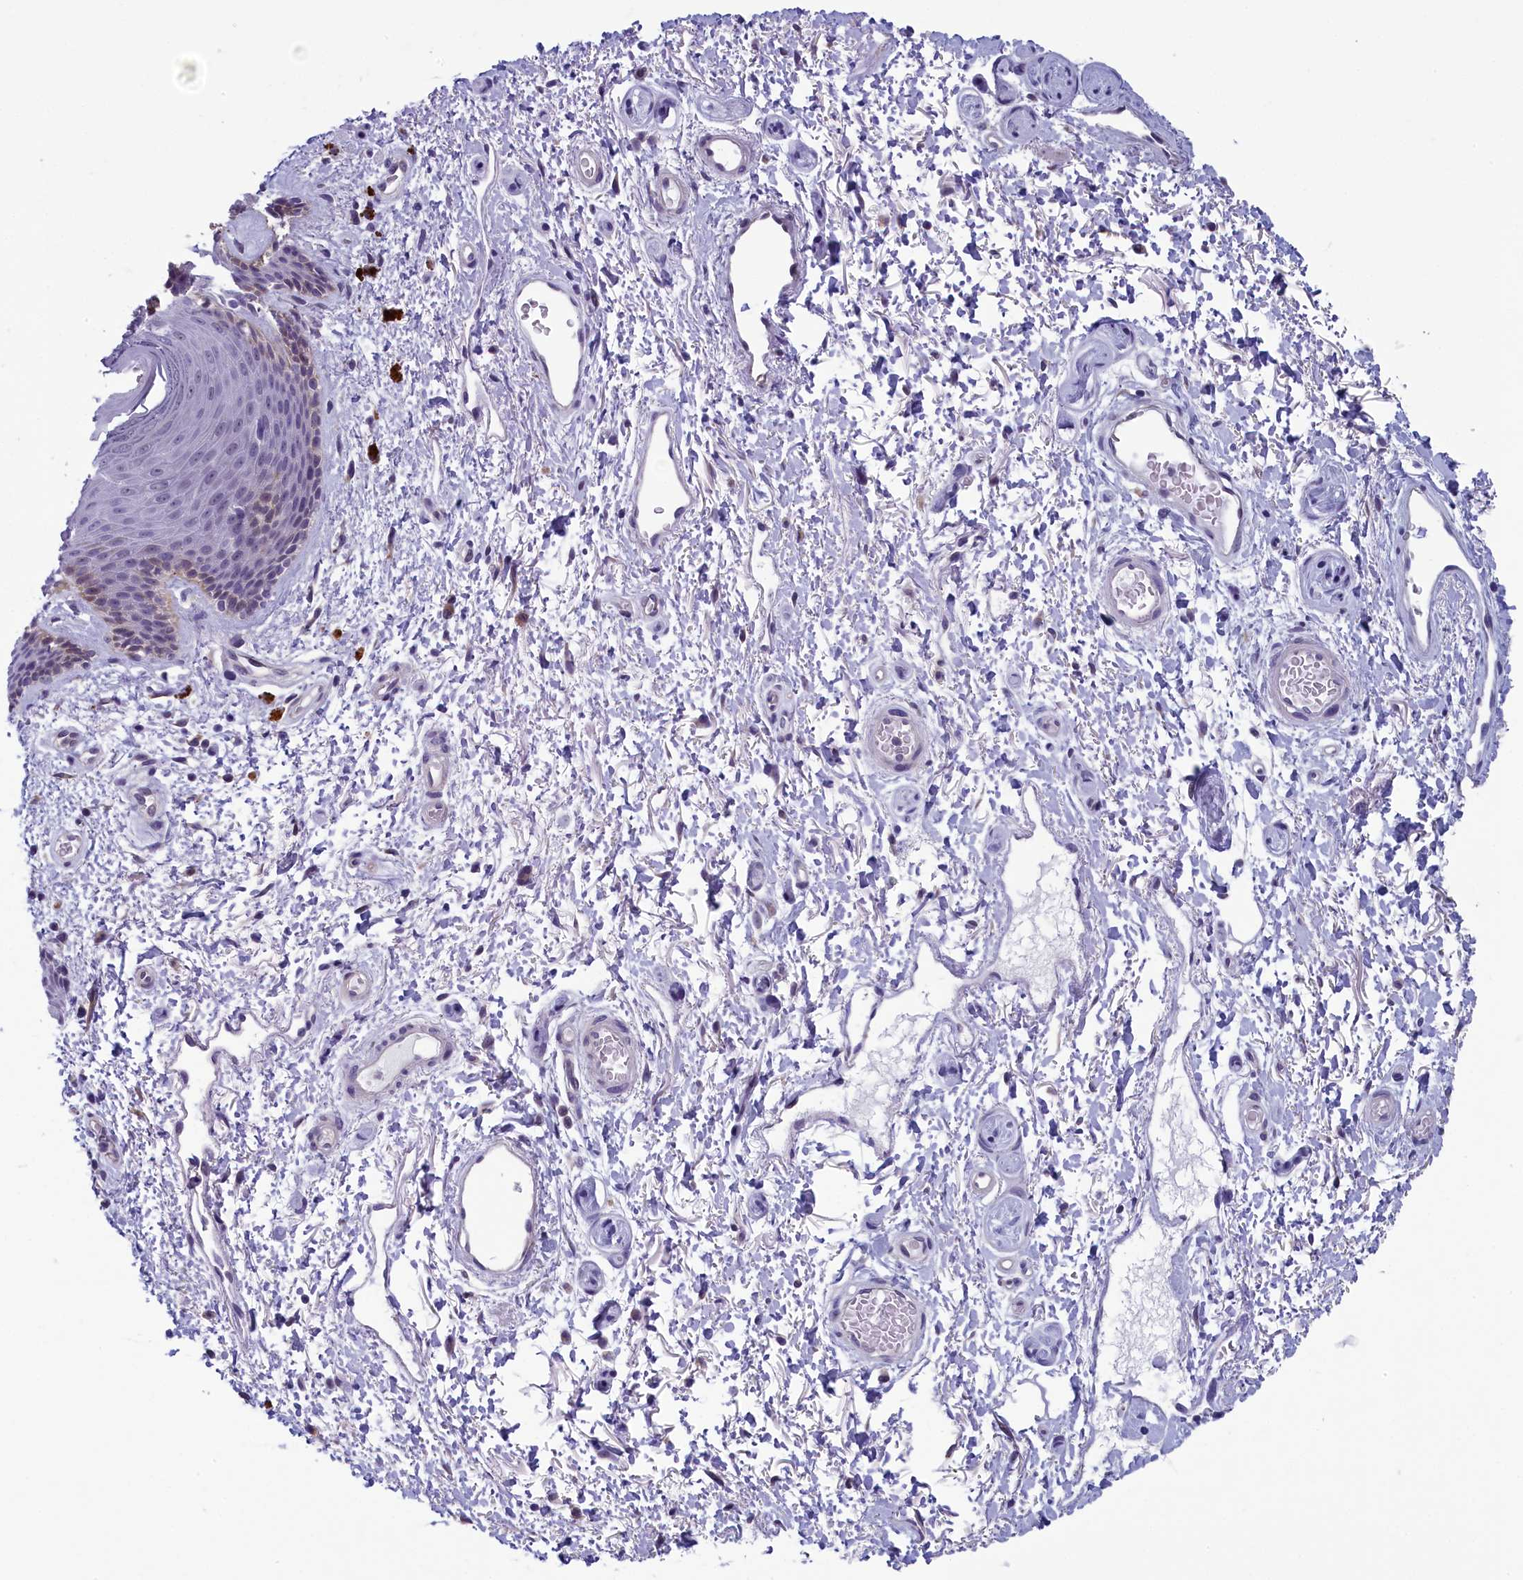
{"staining": {"intensity": "weak", "quantity": "<25%", "location": "nuclear"}, "tissue": "skin", "cell_type": "Epidermal cells", "image_type": "normal", "snomed": [{"axis": "morphology", "description": "Normal tissue, NOS"}, {"axis": "topography", "description": "Anal"}], "caption": "Skin was stained to show a protein in brown. There is no significant staining in epidermal cells. The staining is performed using DAB brown chromogen with nuclei counter-stained in using hematoxylin.", "gene": "CNEP1R1", "patient": {"sex": "female", "age": 46}}